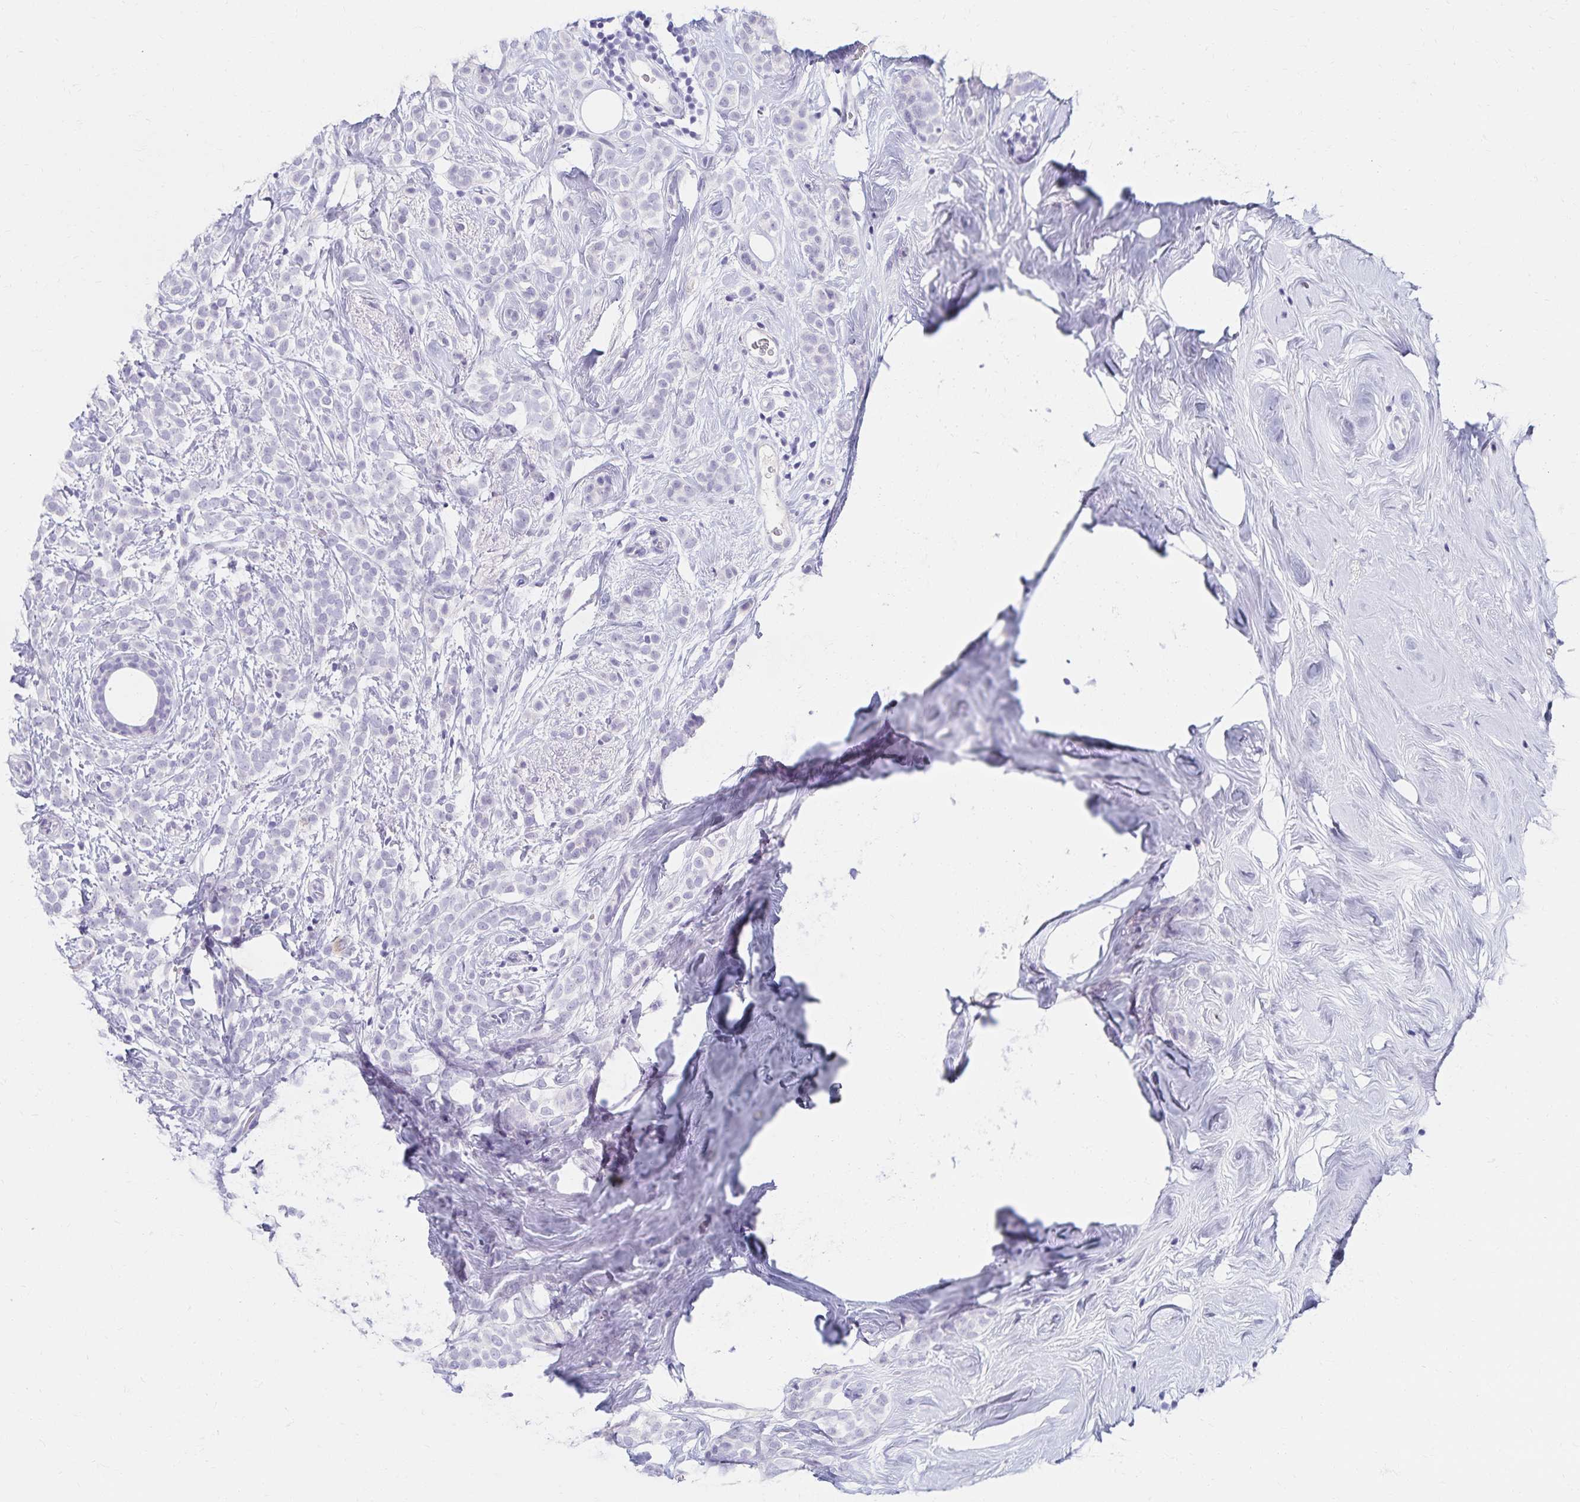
{"staining": {"intensity": "negative", "quantity": "none", "location": "none"}, "tissue": "breast cancer", "cell_type": "Tumor cells", "image_type": "cancer", "snomed": [{"axis": "morphology", "description": "Lobular carcinoma"}, {"axis": "topography", "description": "Breast"}], "caption": "This is a micrograph of immunohistochemistry staining of breast lobular carcinoma, which shows no positivity in tumor cells.", "gene": "C2orf50", "patient": {"sex": "female", "age": 49}}